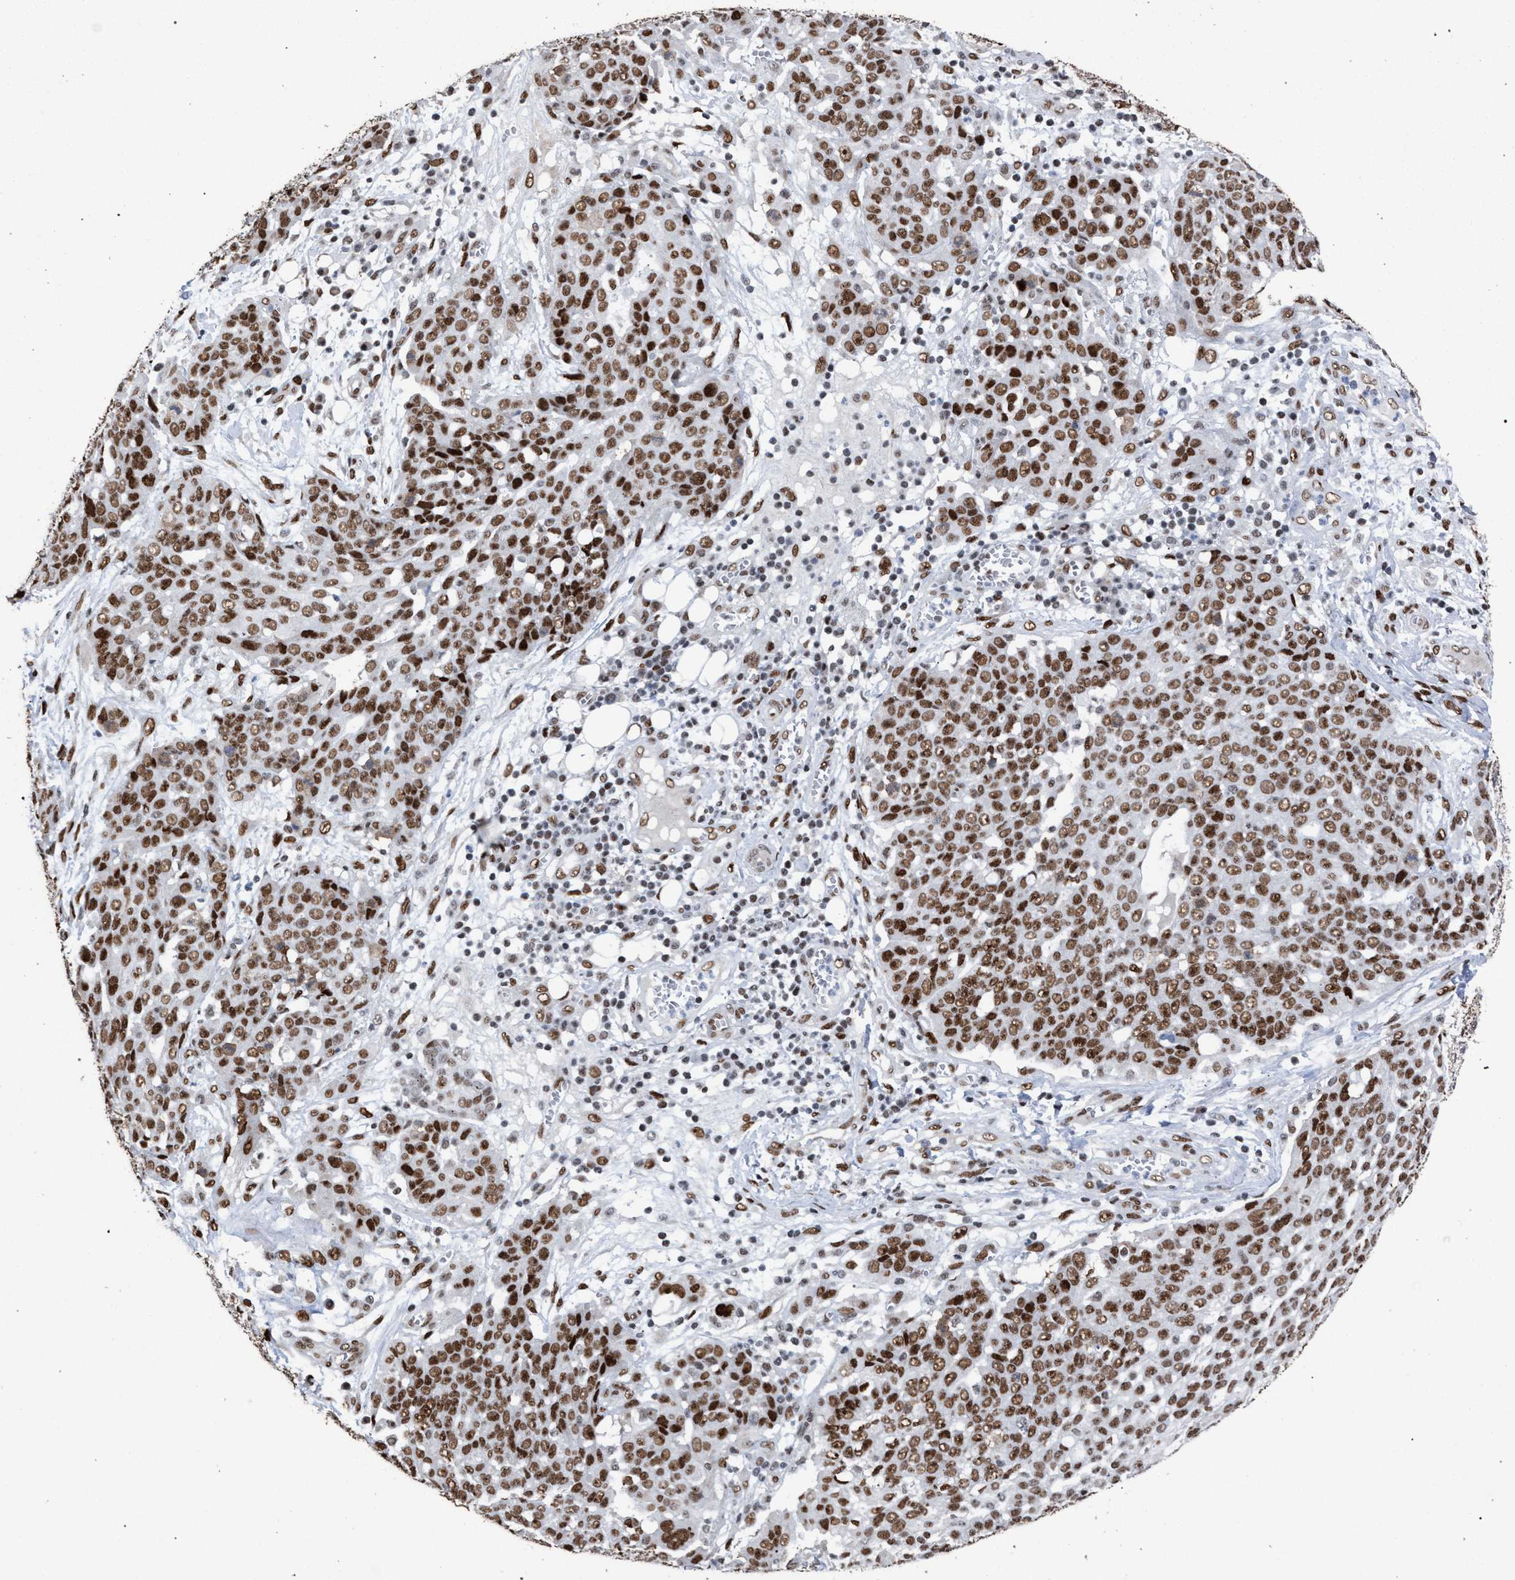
{"staining": {"intensity": "moderate", "quantity": ">75%", "location": "nuclear"}, "tissue": "ovarian cancer", "cell_type": "Tumor cells", "image_type": "cancer", "snomed": [{"axis": "morphology", "description": "Cystadenocarcinoma, serous, NOS"}, {"axis": "topography", "description": "Soft tissue"}, {"axis": "topography", "description": "Ovary"}], "caption": "Immunohistochemistry (DAB (3,3'-diaminobenzidine)) staining of human ovarian serous cystadenocarcinoma demonstrates moderate nuclear protein expression in approximately >75% of tumor cells.", "gene": "TP53BP1", "patient": {"sex": "female", "age": 57}}